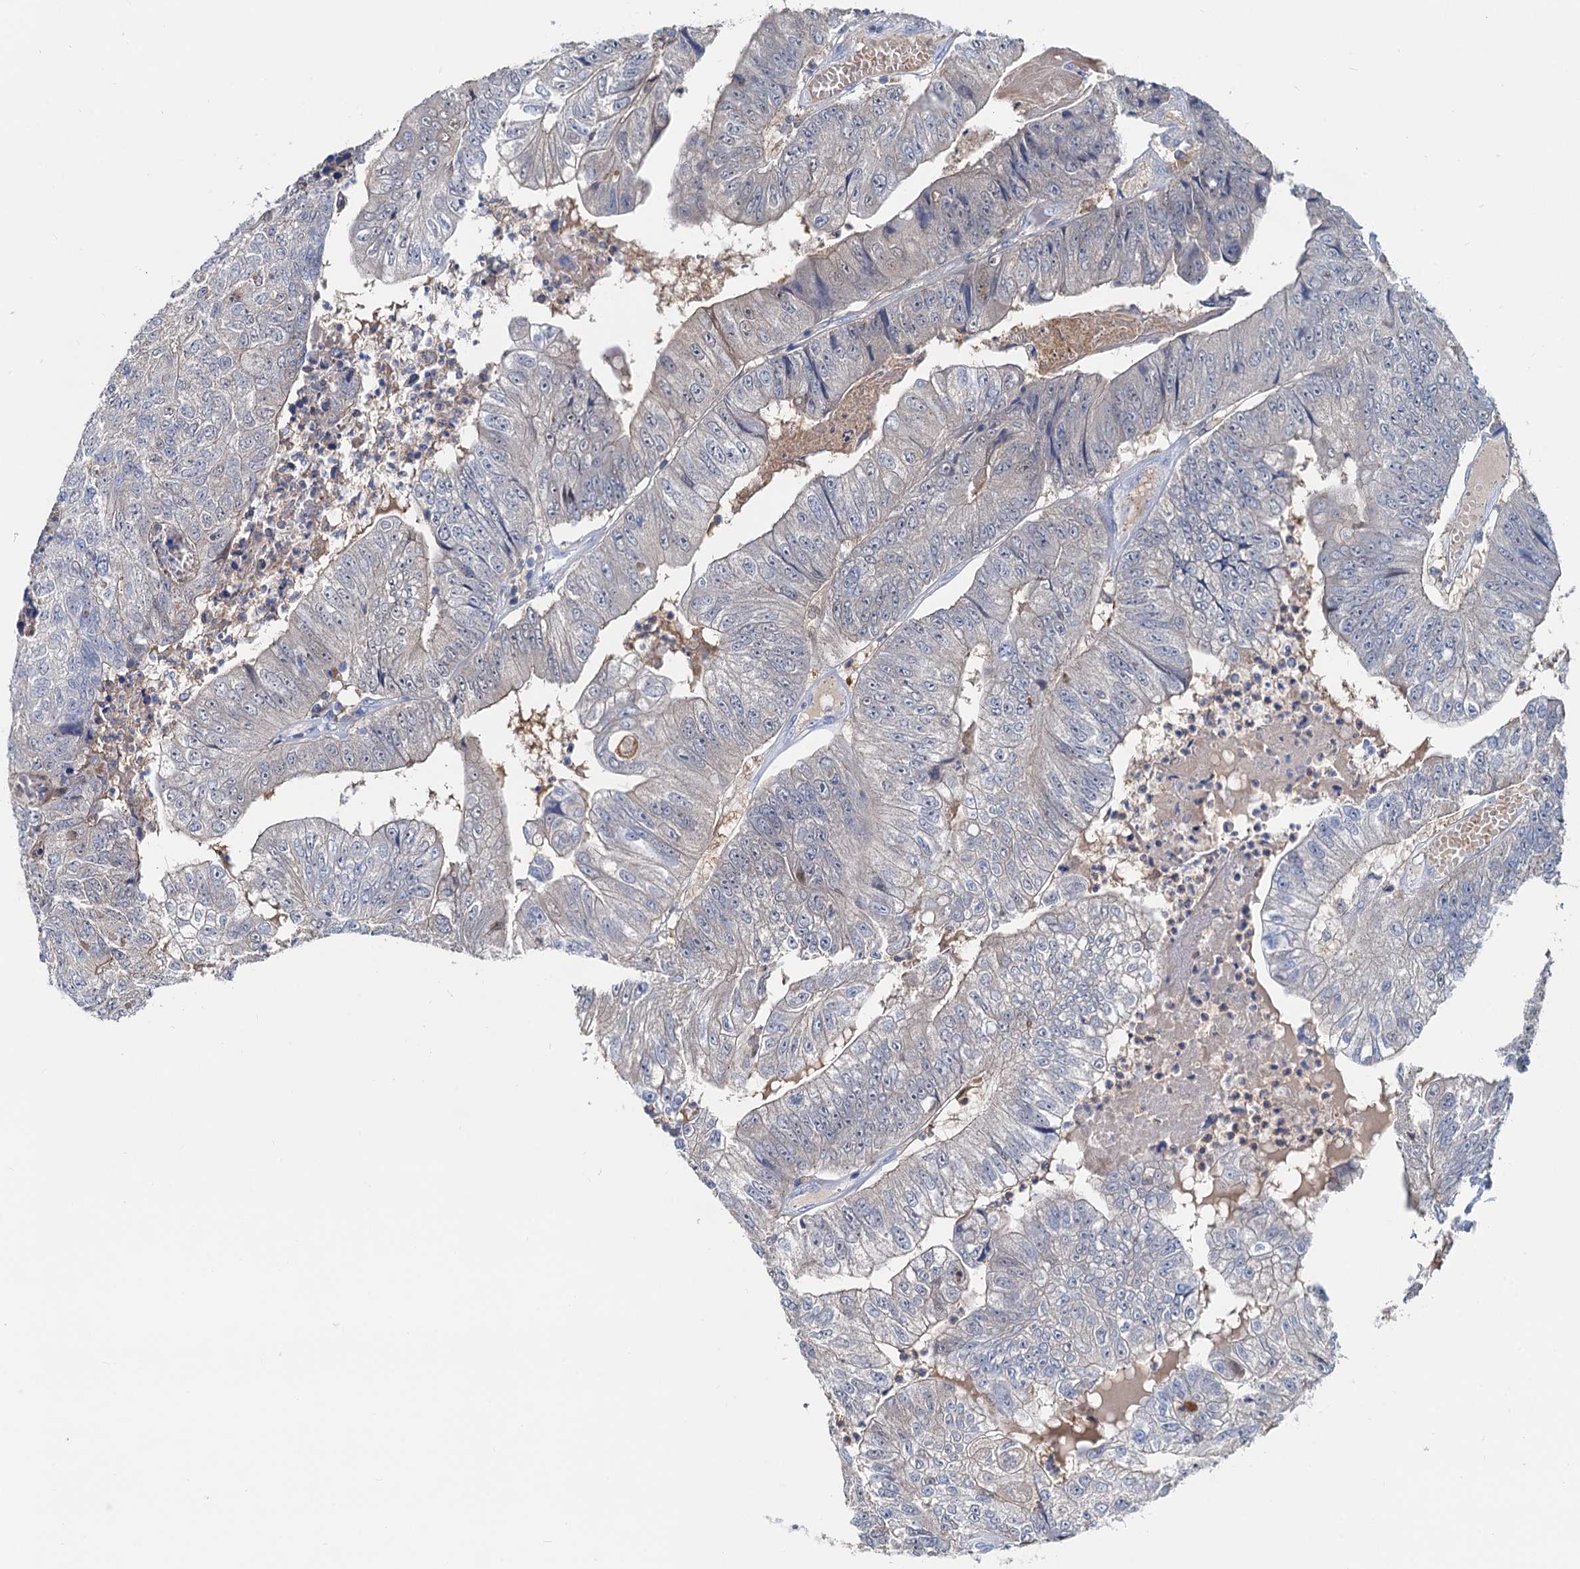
{"staining": {"intensity": "negative", "quantity": "none", "location": "none"}, "tissue": "colorectal cancer", "cell_type": "Tumor cells", "image_type": "cancer", "snomed": [{"axis": "morphology", "description": "Adenocarcinoma, NOS"}, {"axis": "topography", "description": "Colon"}], "caption": "Immunohistochemical staining of human colorectal cancer (adenocarcinoma) reveals no significant expression in tumor cells.", "gene": "FAH", "patient": {"sex": "female", "age": 67}}